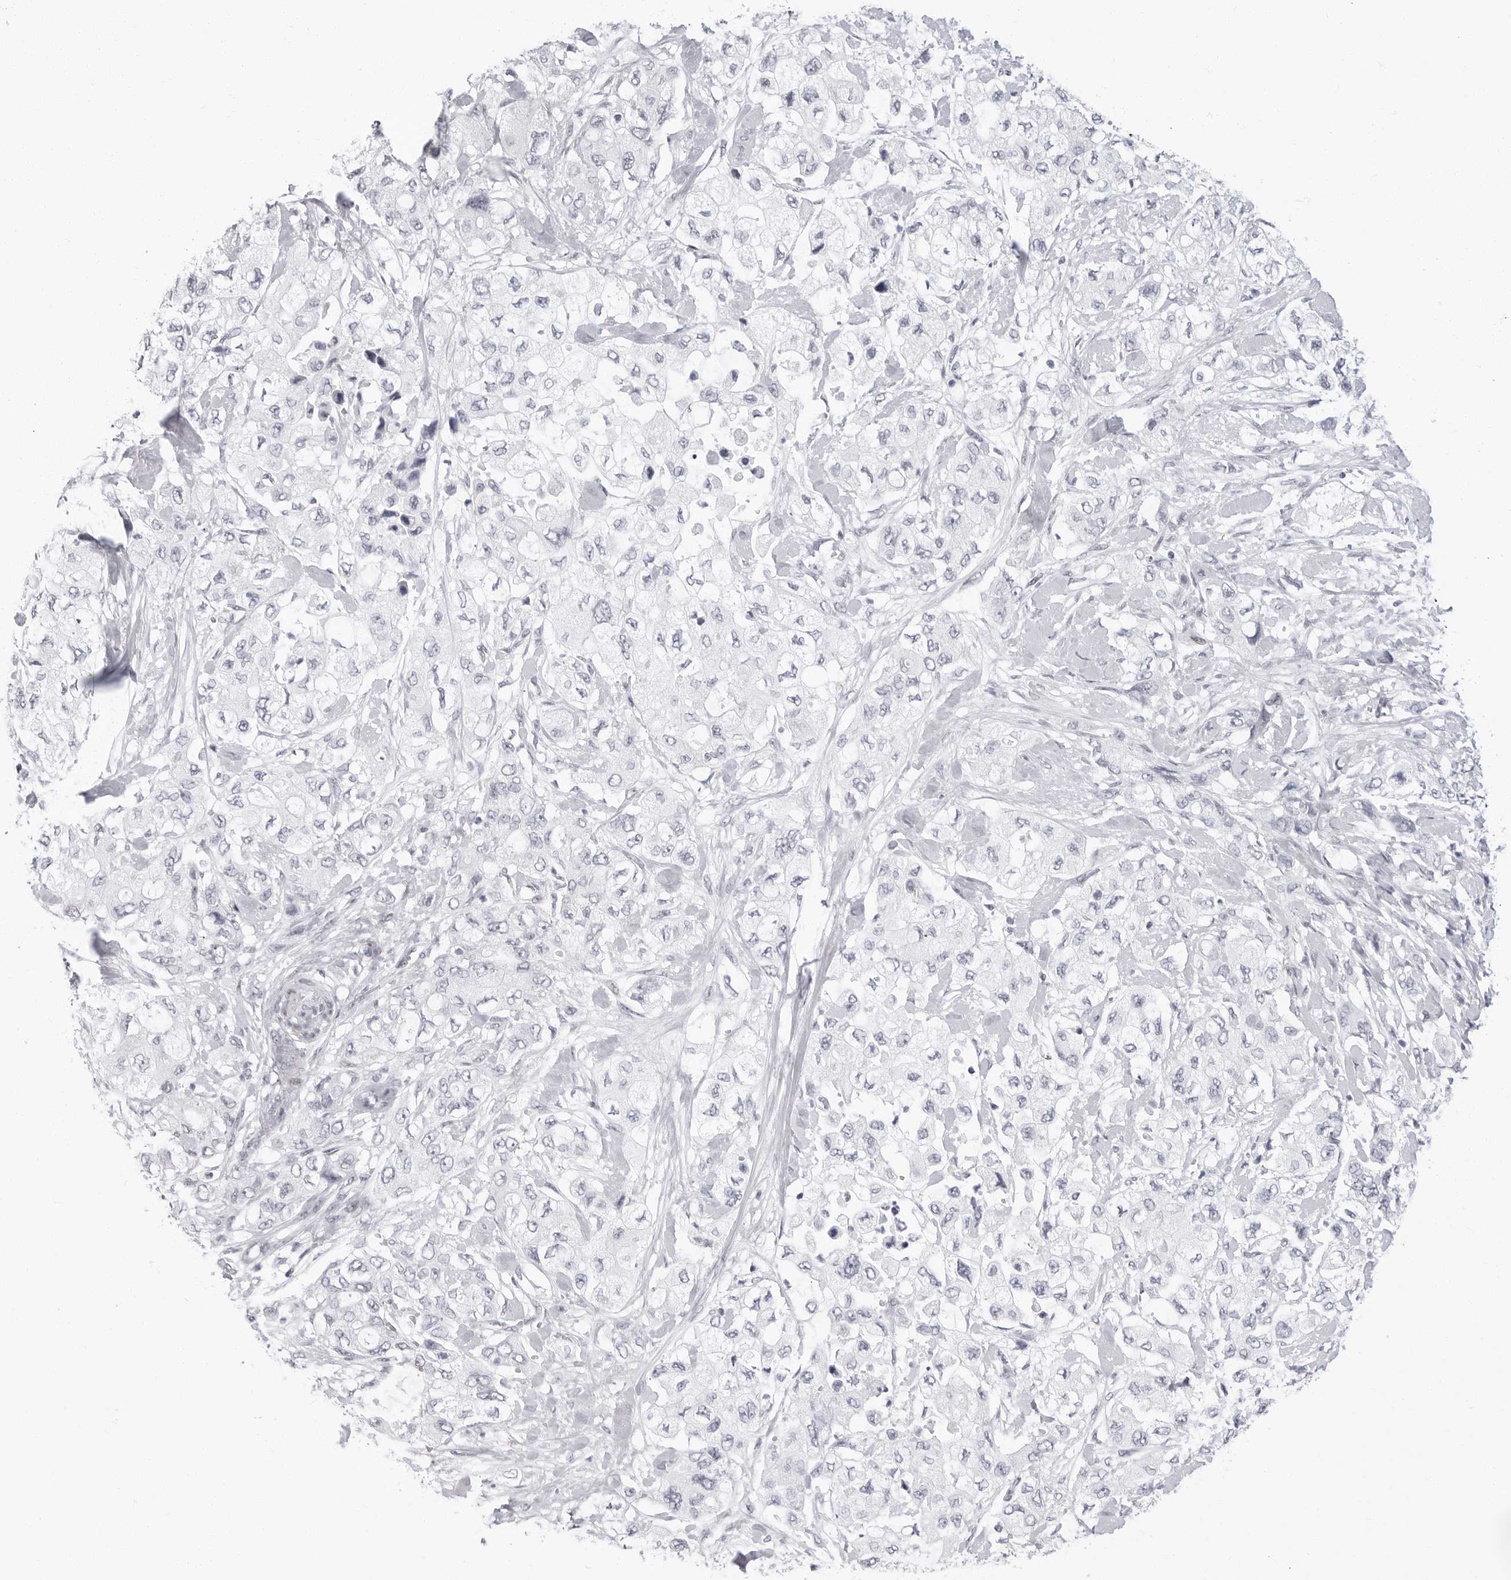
{"staining": {"intensity": "negative", "quantity": "none", "location": "none"}, "tissue": "pancreatic cancer", "cell_type": "Tumor cells", "image_type": "cancer", "snomed": [{"axis": "morphology", "description": "Adenocarcinoma, NOS"}, {"axis": "topography", "description": "Pancreas"}], "caption": "Immunohistochemical staining of human pancreatic adenocarcinoma exhibits no significant positivity in tumor cells.", "gene": "VEZF1", "patient": {"sex": "female", "age": 73}}